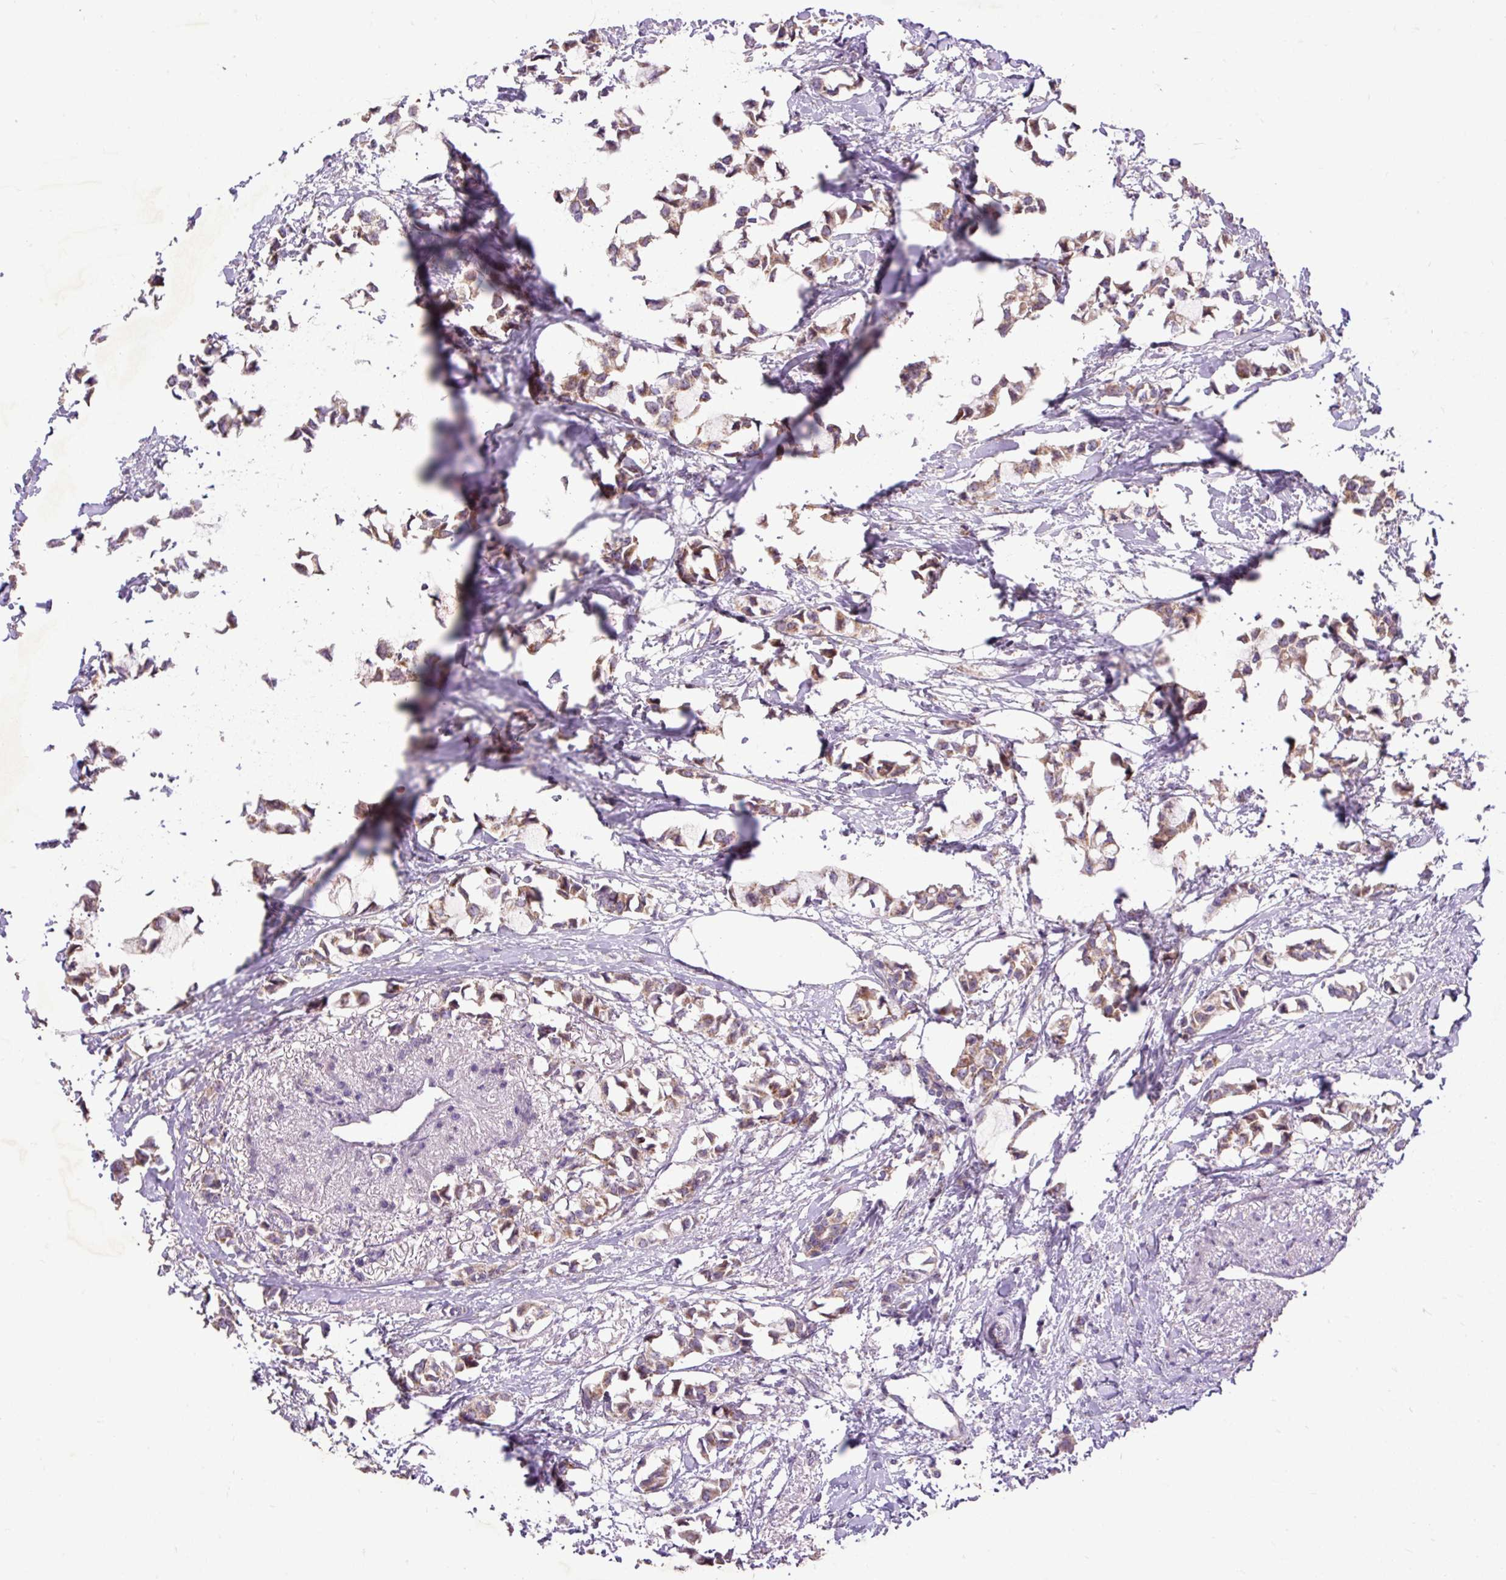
{"staining": {"intensity": "weak", "quantity": ">75%", "location": "cytoplasmic/membranous"}, "tissue": "breast cancer", "cell_type": "Tumor cells", "image_type": "cancer", "snomed": [{"axis": "morphology", "description": "Duct carcinoma"}, {"axis": "topography", "description": "Breast"}], "caption": "A high-resolution histopathology image shows immunohistochemistry staining of breast invasive ductal carcinoma, which displays weak cytoplasmic/membranous positivity in about >75% of tumor cells.", "gene": "TOMM40", "patient": {"sex": "female", "age": 73}}